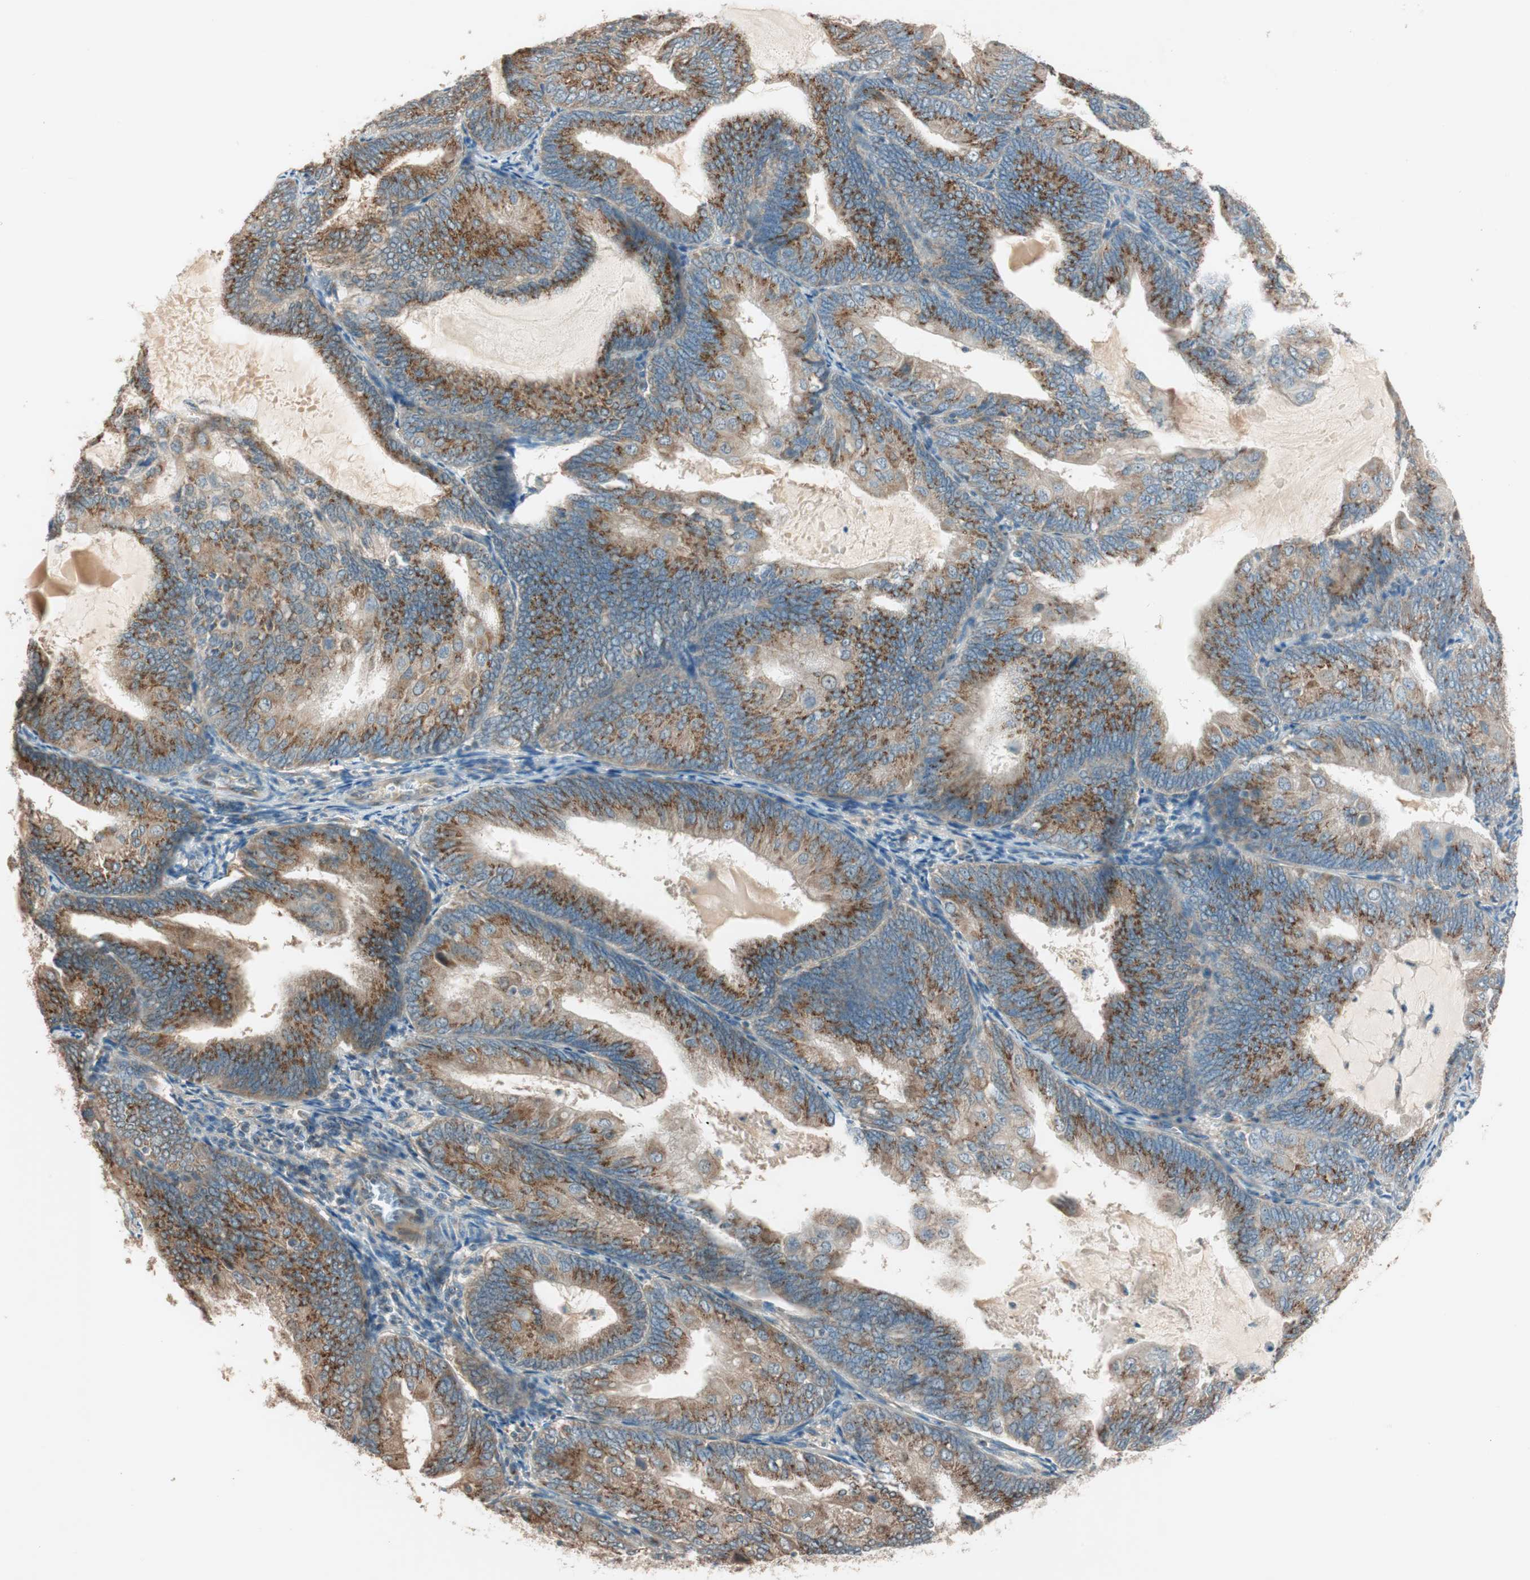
{"staining": {"intensity": "moderate", "quantity": ">75%", "location": "cytoplasmic/membranous"}, "tissue": "endometrial cancer", "cell_type": "Tumor cells", "image_type": "cancer", "snomed": [{"axis": "morphology", "description": "Adenocarcinoma, NOS"}, {"axis": "topography", "description": "Endometrium"}], "caption": "Tumor cells exhibit medium levels of moderate cytoplasmic/membranous staining in about >75% of cells in human adenocarcinoma (endometrial).", "gene": "SEC16A", "patient": {"sex": "female", "age": 81}}